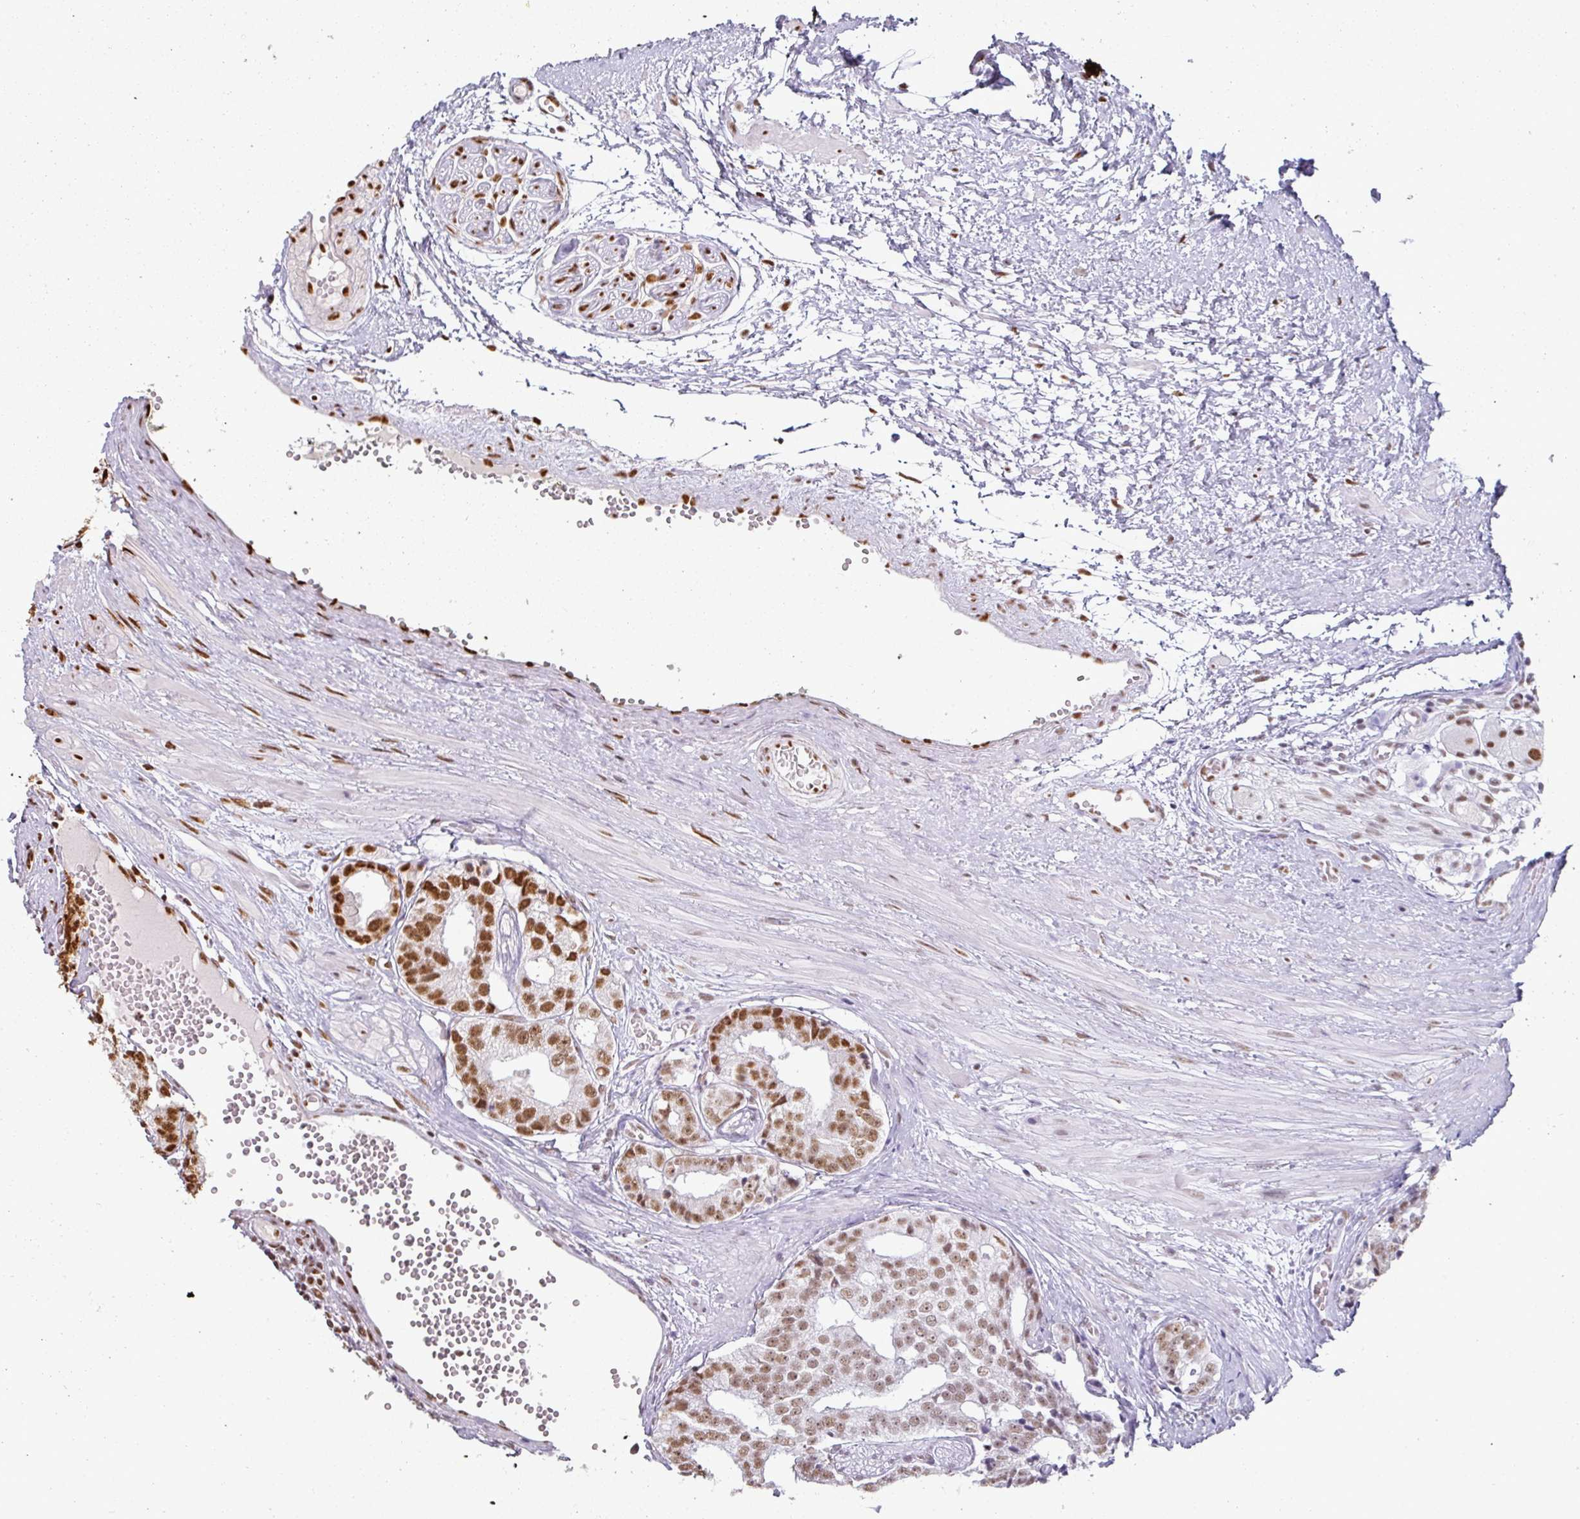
{"staining": {"intensity": "moderate", "quantity": "25%-75%", "location": "nuclear"}, "tissue": "prostate cancer", "cell_type": "Tumor cells", "image_type": "cancer", "snomed": [{"axis": "morphology", "description": "Adenocarcinoma, High grade"}, {"axis": "topography", "description": "Prostate"}], "caption": "A histopathology image of human prostate cancer (high-grade adenocarcinoma) stained for a protein reveals moderate nuclear brown staining in tumor cells.", "gene": "SIK3", "patient": {"sex": "male", "age": 71}}